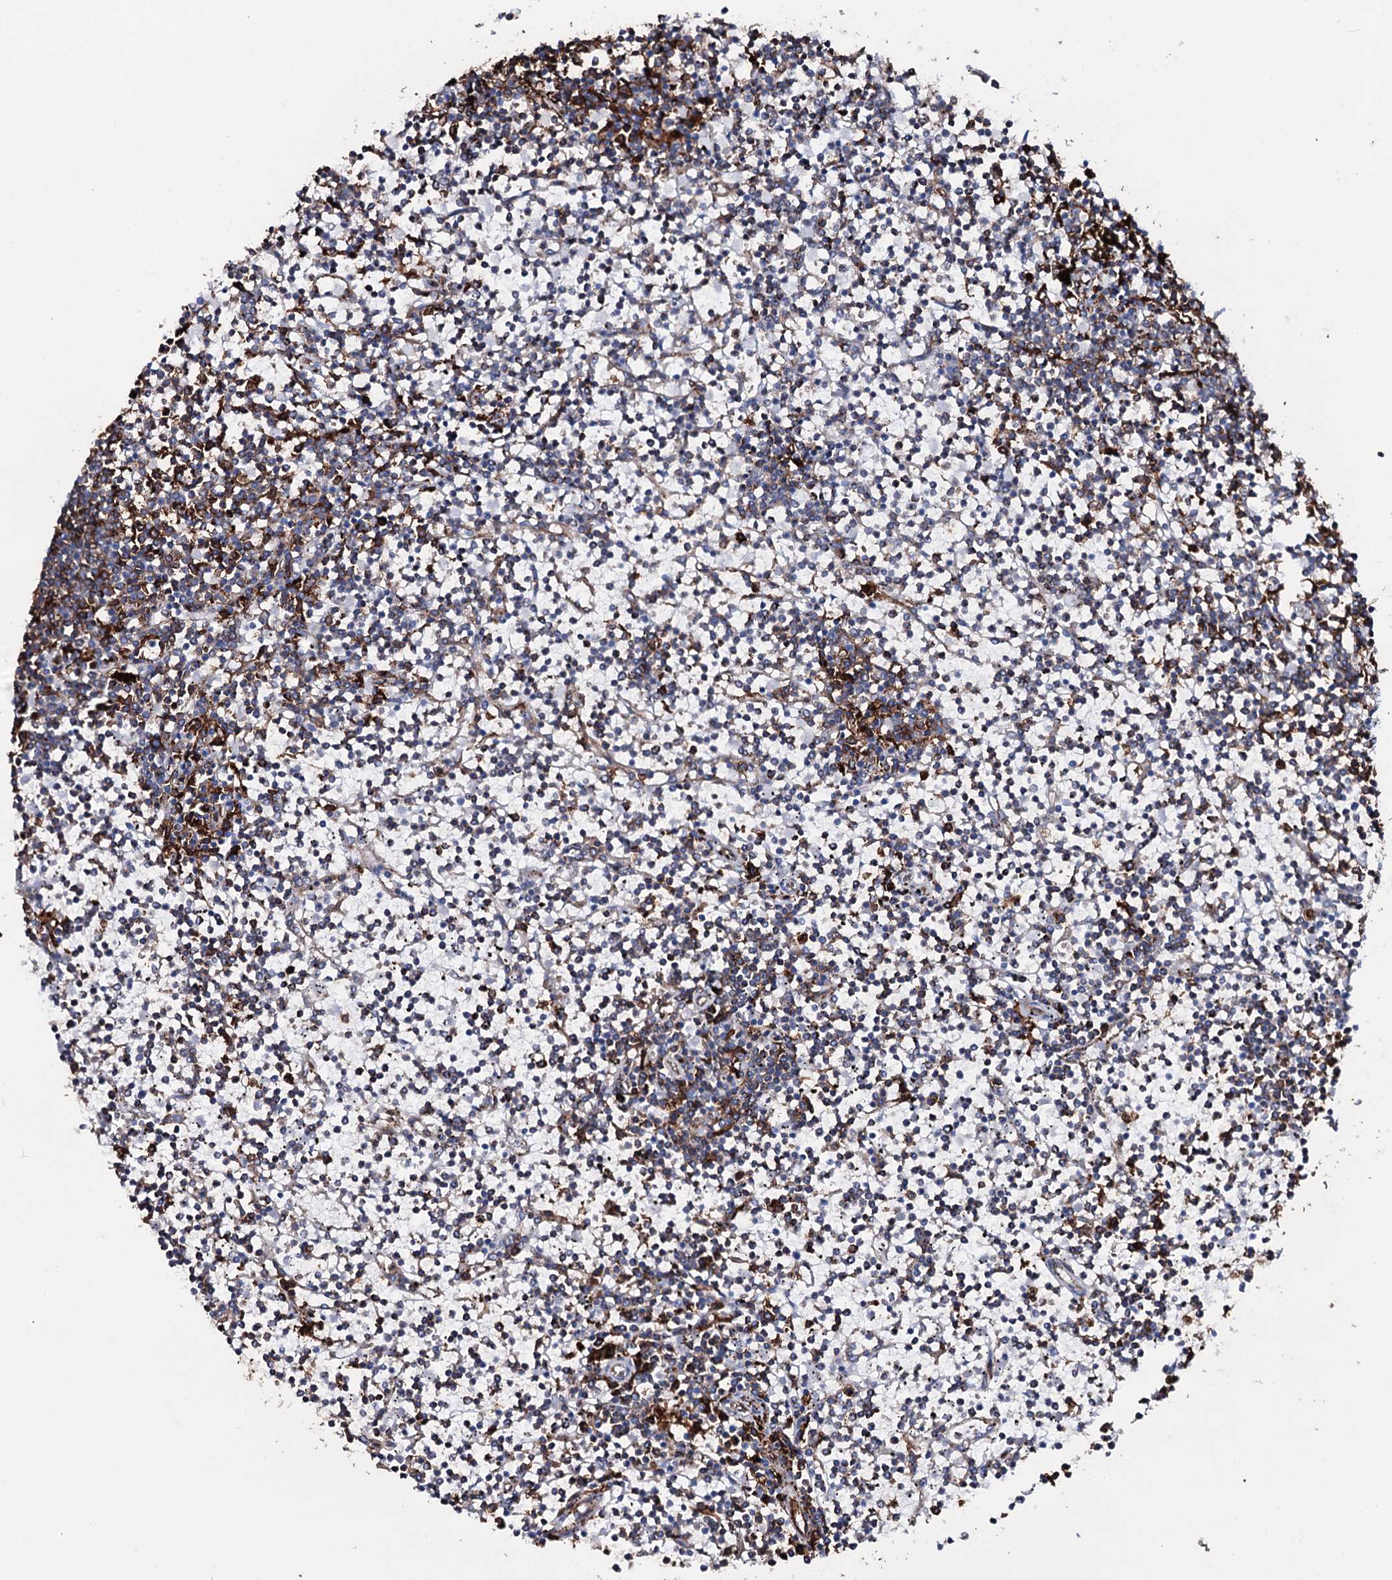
{"staining": {"intensity": "negative", "quantity": "none", "location": "none"}, "tissue": "lymphoma", "cell_type": "Tumor cells", "image_type": "cancer", "snomed": [{"axis": "morphology", "description": "Malignant lymphoma, non-Hodgkin's type, Low grade"}, {"axis": "topography", "description": "Spleen"}], "caption": "There is no significant positivity in tumor cells of malignant lymphoma, non-Hodgkin's type (low-grade).", "gene": "OSBPL2", "patient": {"sex": "female", "age": 19}}